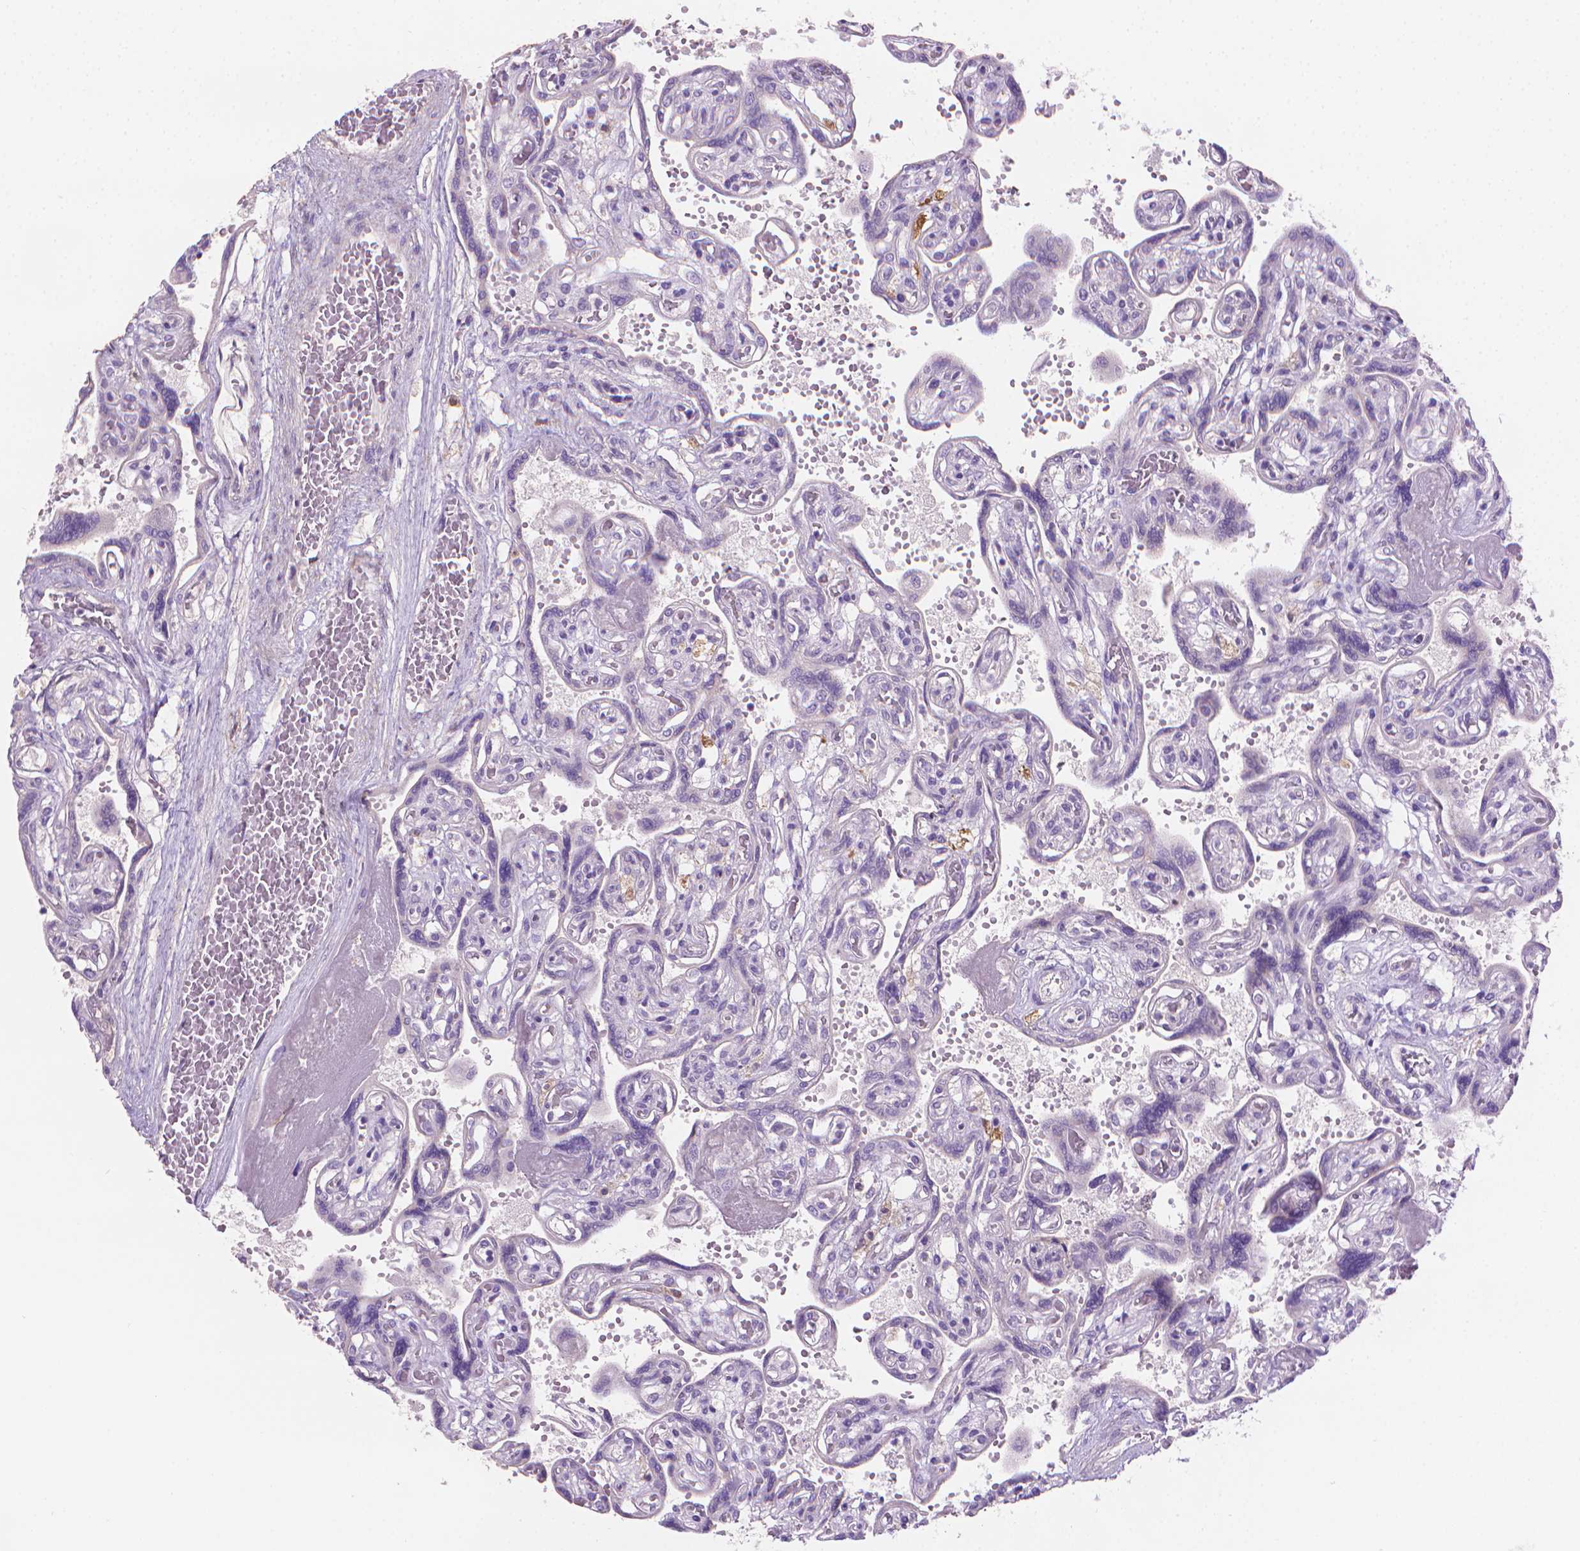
{"staining": {"intensity": "negative", "quantity": "none", "location": "none"}, "tissue": "placenta", "cell_type": "Decidual cells", "image_type": "normal", "snomed": [{"axis": "morphology", "description": "Normal tissue, NOS"}, {"axis": "topography", "description": "Placenta"}], "caption": "This photomicrograph is of normal placenta stained with immunohistochemistry to label a protein in brown with the nuclei are counter-stained blue. There is no staining in decidual cells.", "gene": "GSDMA", "patient": {"sex": "female", "age": 32}}